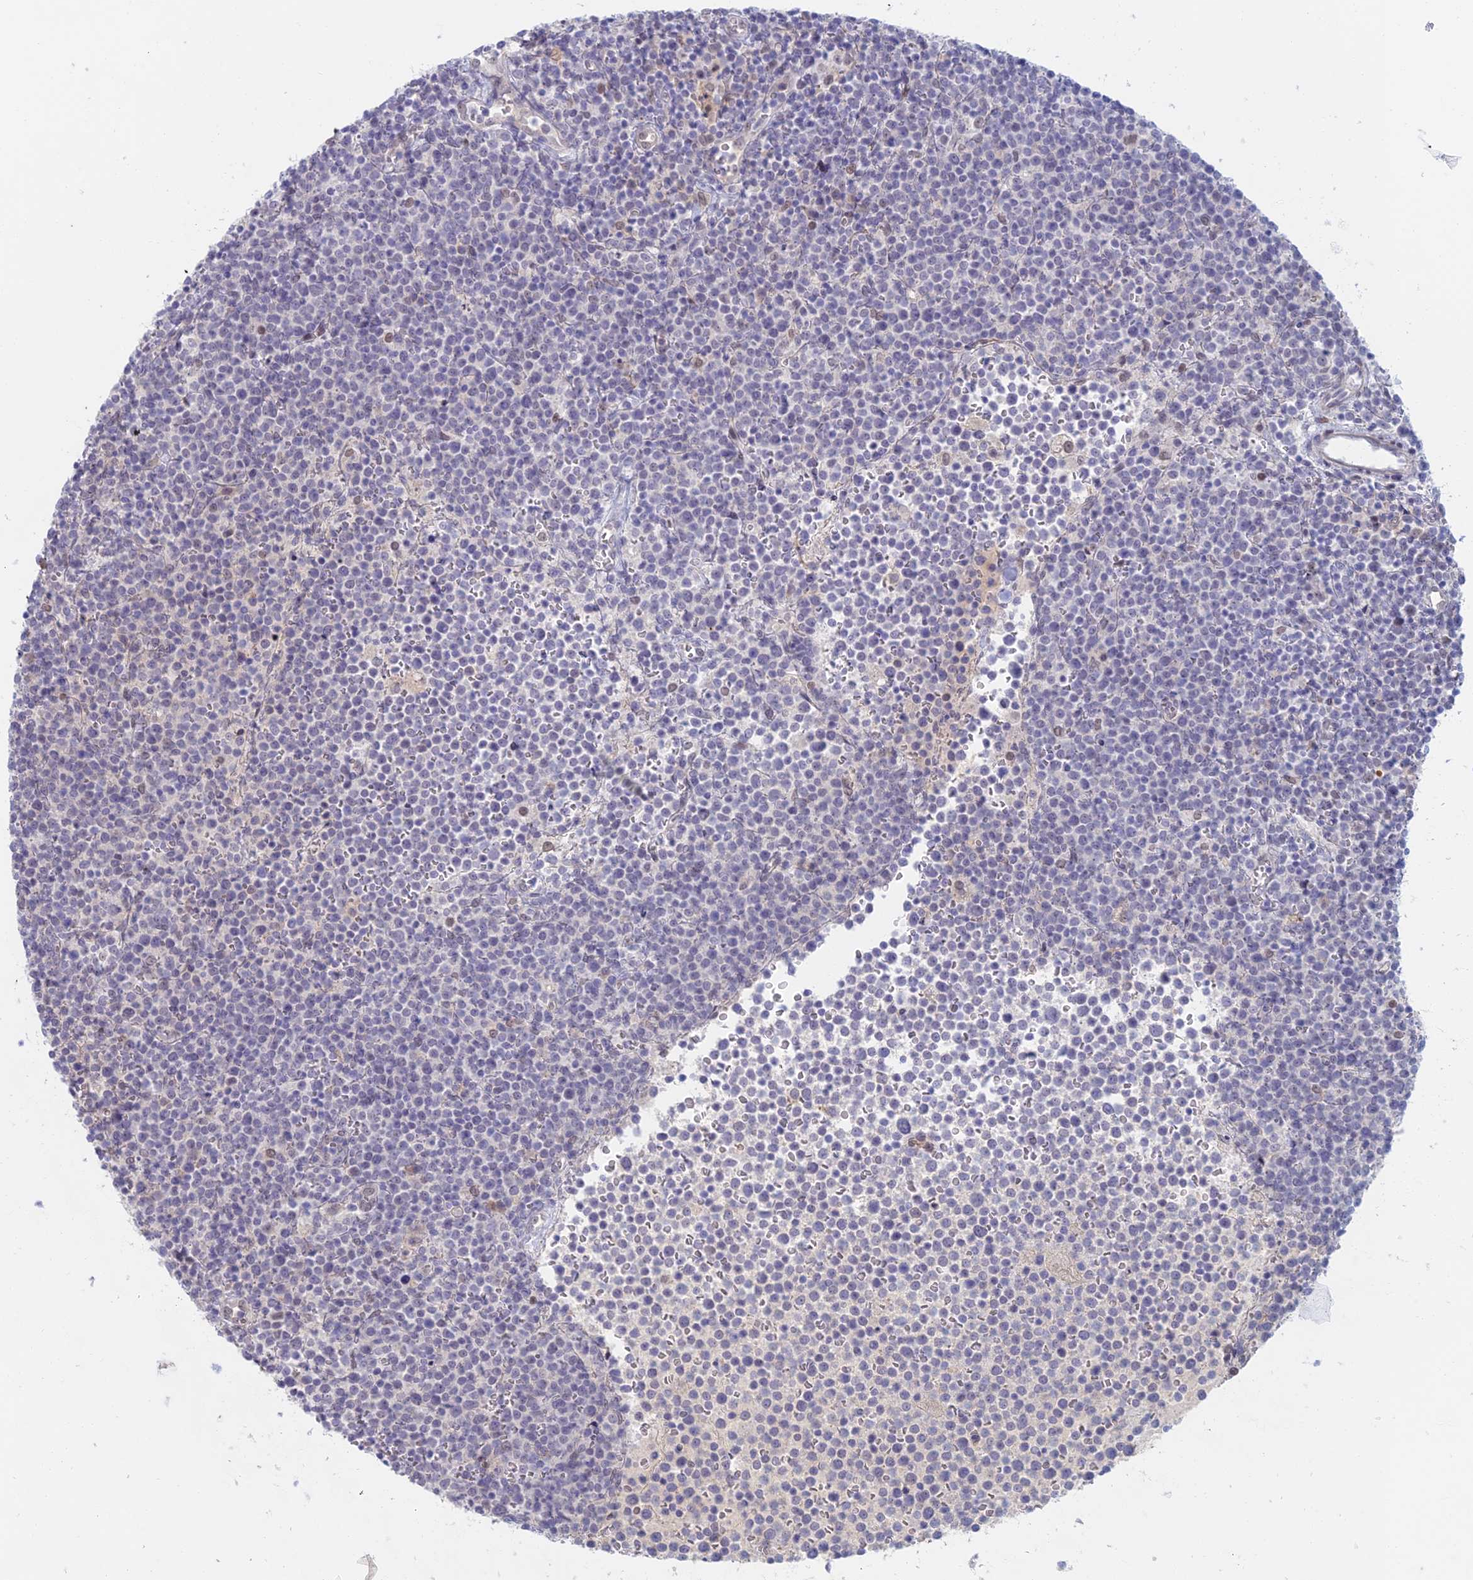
{"staining": {"intensity": "negative", "quantity": "none", "location": "none"}, "tissue": "lymphoma", "cell_type": "Tumor cells", "image_type": "cancer", "snomed": [{"axis": "morphology", "description": "Malignant lymphoma, non-Hodgkin's type, High grade"}, {"axis": "topography", "description": "Lymph node"}], "caption": "Protein analysis of lymphoma reveals no significant positivity in tumor cells. (Brightfield microscopy of DAB immunohistochemistry at high magnification).", "gene": "ZUP1", "patient": {"sex": "male", "age": 61}}